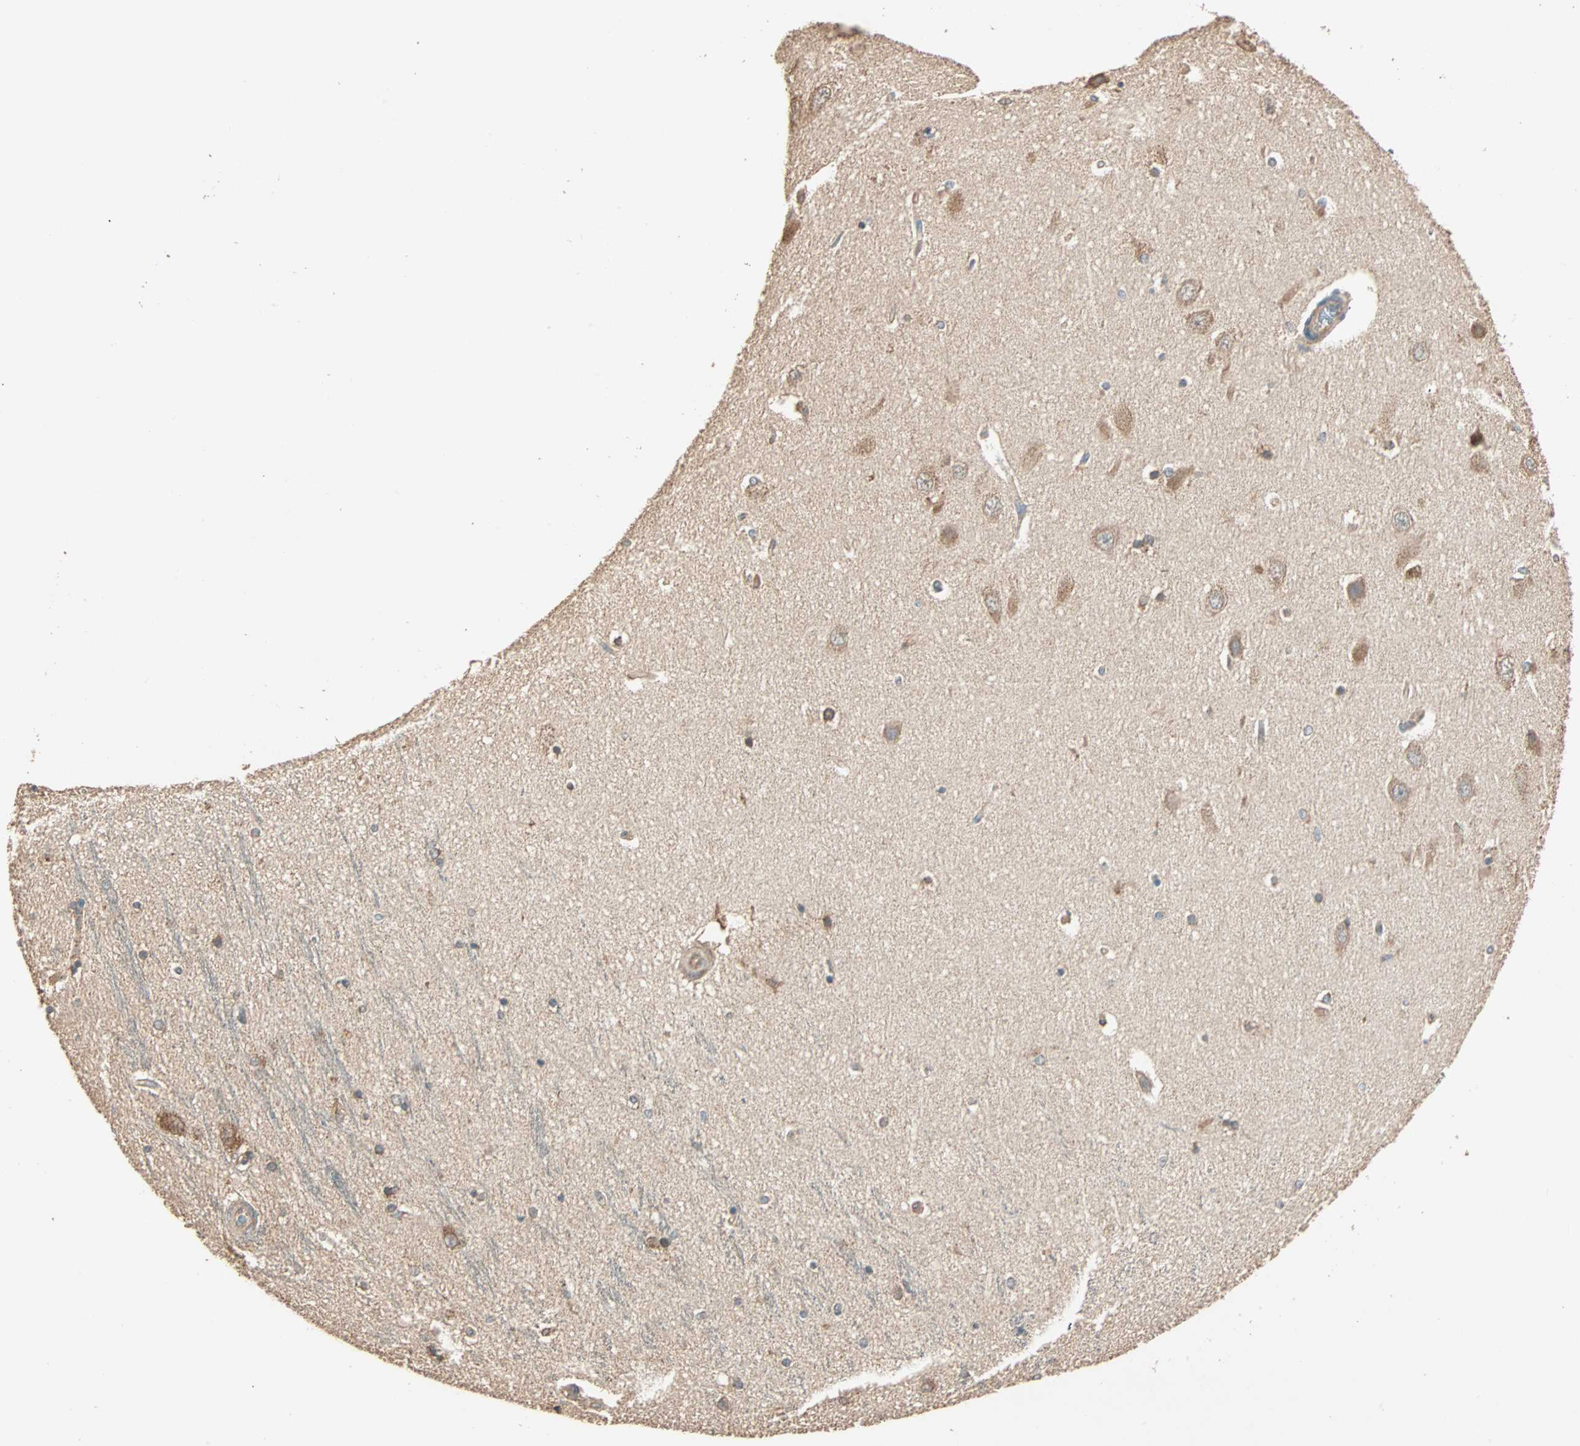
{"staining": {"intensity": "moderate", "quantity": "<25%", "location": "cytoplasmic/membranous"}, "tissue": "hippocampus", "cell_type": "Glial cells", "image_type": "normal", "snomed": [{"axis": "morphology", "description": "Normal tissue, NOS"}, {"axis": "topography", "description": "Hippocampus"}], "caption": "This image exhibits immunohistochemistry (IHC) staining of normal hippocampus, with low moderate cytoplasmic/membranous expression in approximately <25% of glial cells.", "gene": "EIF4G2", "patient": {"sex": "female", "age": 54}}